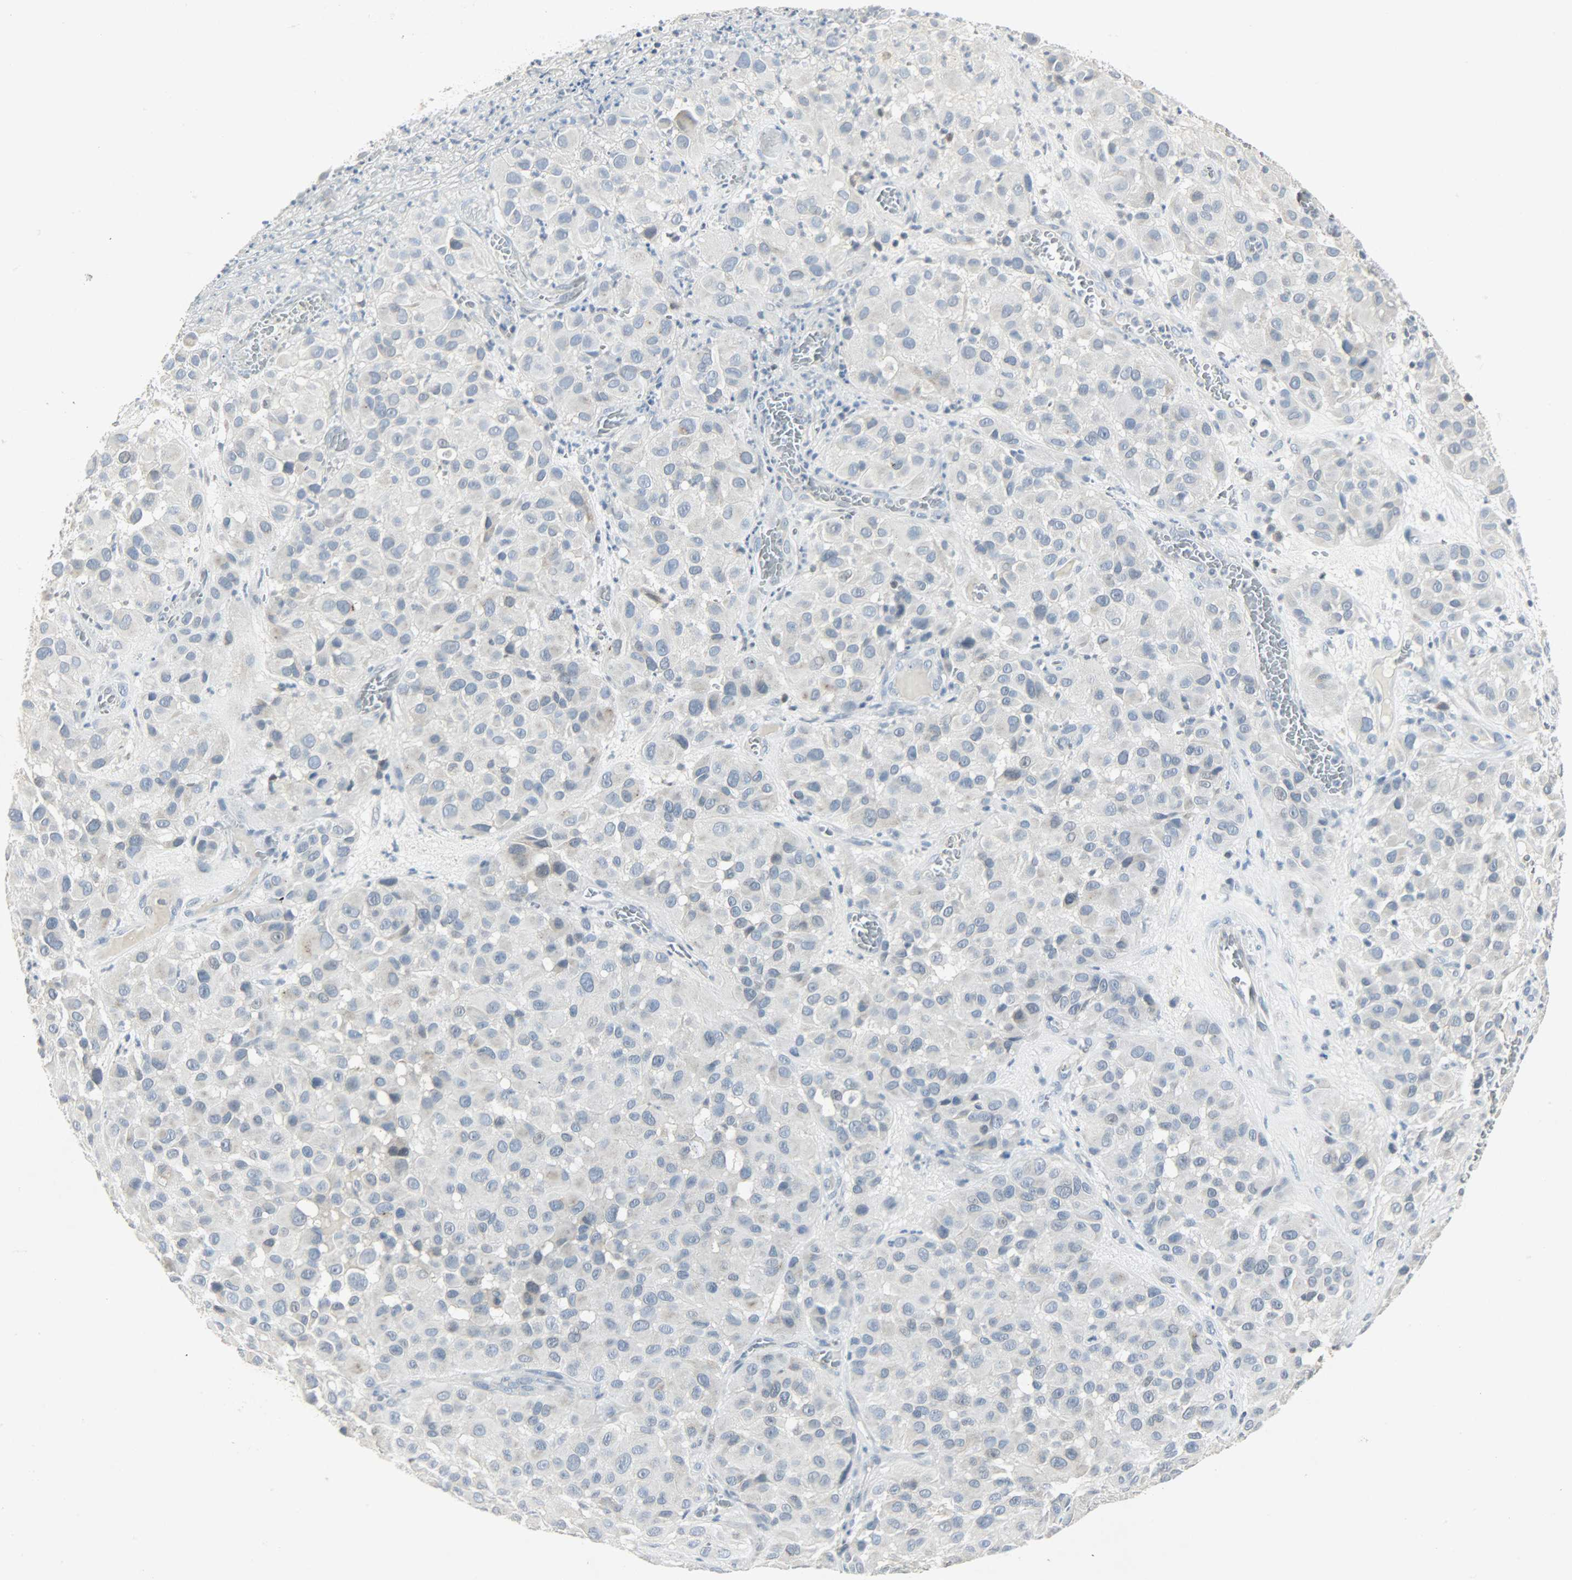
{"staining": {"intensity": "weak", "quantity": "<25%", "location": "cytoplasmic/membranous,nuclear"}, "tissue": "melanoma", "cell_type": "Tumor cells", "image_type": "cancer", "snomed": [{"axis": "morphology", "description": "Malignant melanoma, NOS"}, {"axis": "topography", "description": "Skin"}], "caption": "This is an immunohistochemistry micrograph of melanoma. There is no expression in tumor cells.", "gene": "CAMK4", "patient": {"sex": "female", "age": 21}}